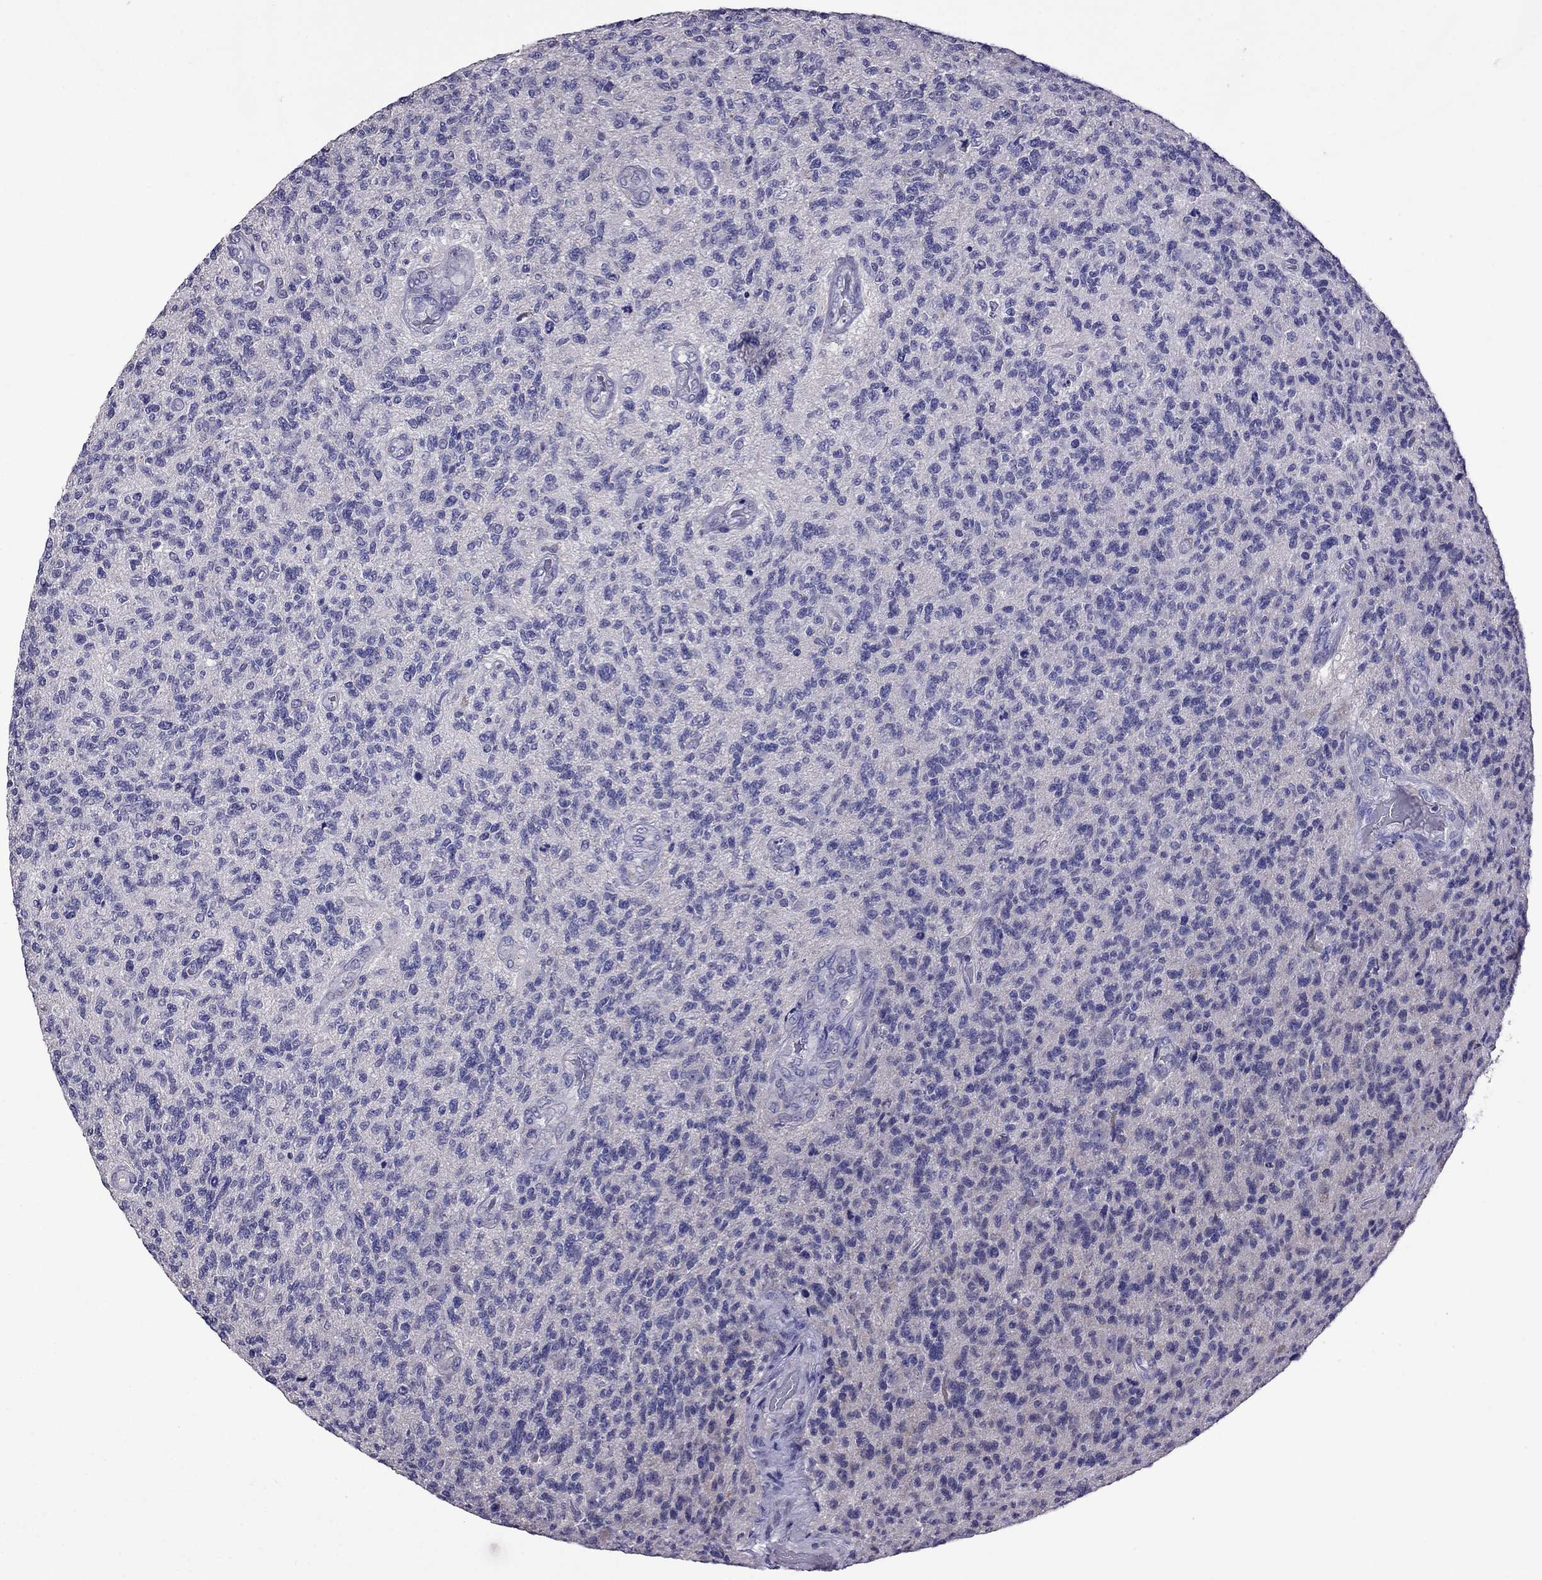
{"staining": {"intensity": "negative", "quantity": "none", "location": "none"}, "tissue": "glioma", "cell_type": "Tumor cells", "image_type": "cancer", "snomed": [{"axis": "morphology", "description": "Glioma, malignant, High grade"}, {"axis": "topography", "description": "Brain"}], "caption": "Human glioma stained for a protein using immunohistochemistry displays no positivity in tumor cells.", "gene": "OXCT2", "patient": {"sex": "male", "age": 56}}